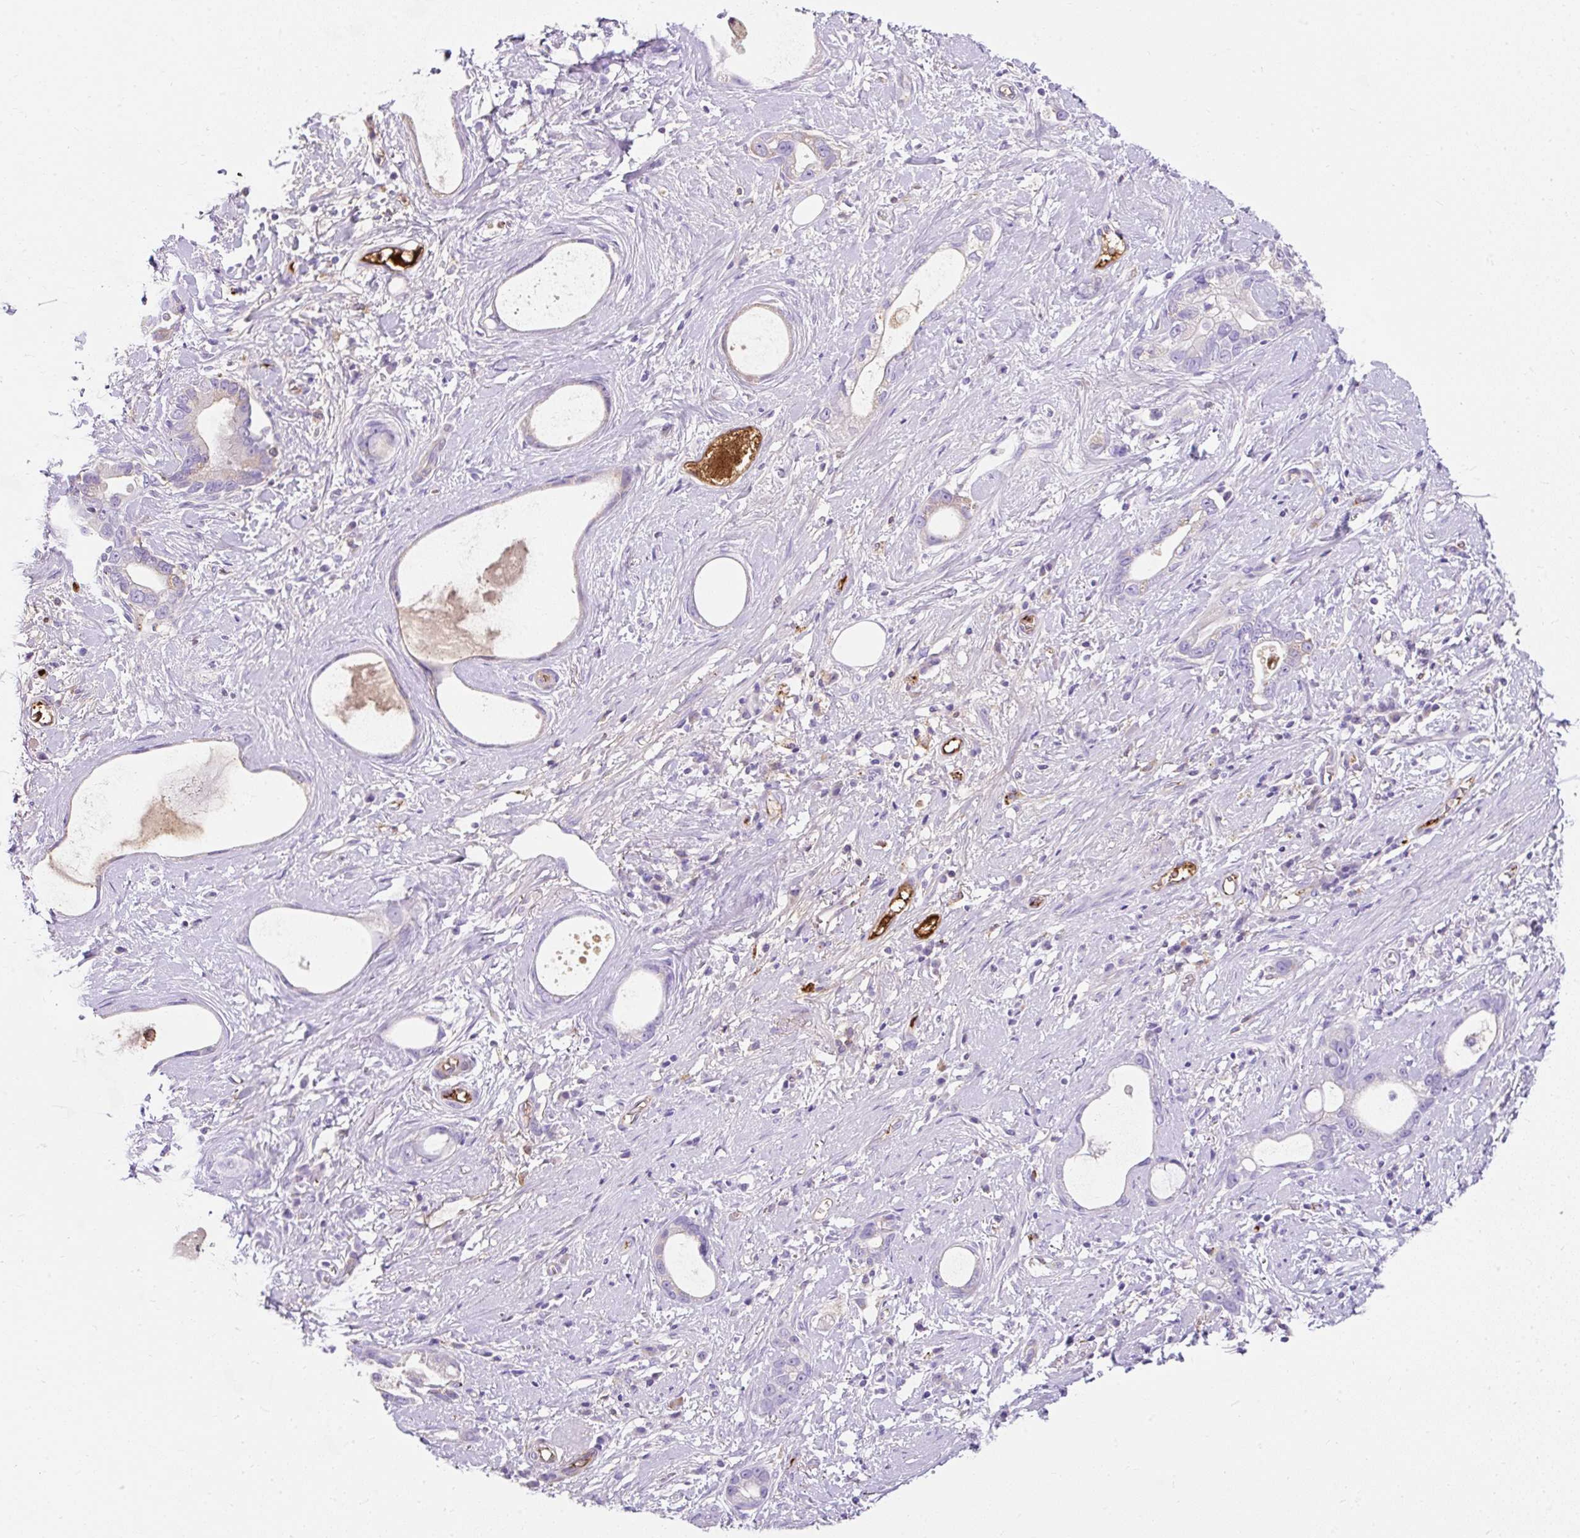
{"staining": {"intensity": "negative", "quantity": "none", "location": "none"}, "tissue": "stomach cancer", "cell_type": "Tumor cells", "image_type": "cancer", "snomed": [{"axis": "morphology", "description": "Adenocarcinoma, NOS"}, {"axis": "topography", "description": "Stomach"}], "caption": "IHC image of neoplastic tissue: stomach cancer (adenocarcinoma) stained with DAB (3,3'-diaminobenzidine) demonstrates no significant protein positivity in tumor cells.", "gene": "APOC4-APOC2", "patient": {"sex": "male", "age": 55}}